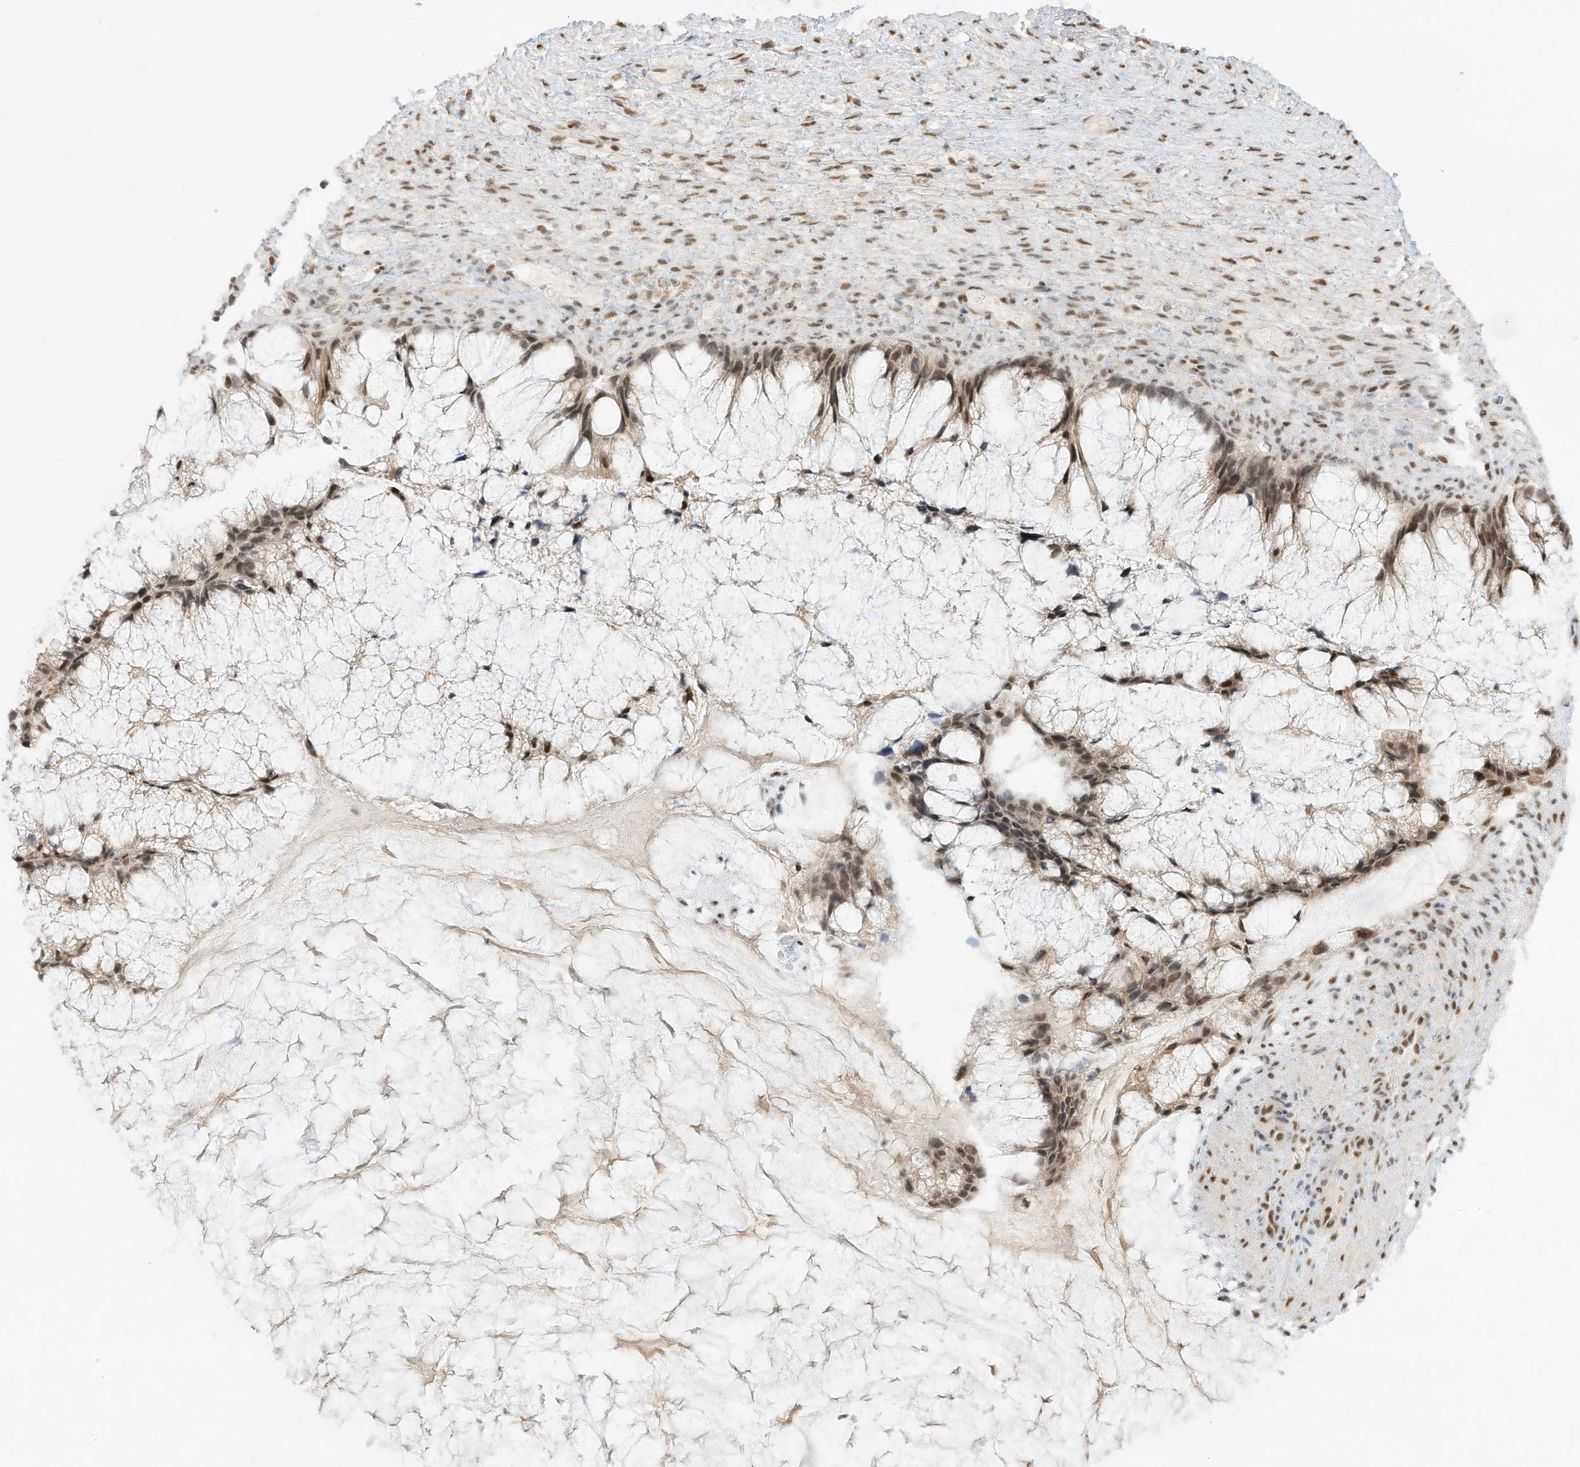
{"staining": {"intensity": "moderate", "quantity": ">75%", "location": "nuclear"}, "tissue": "ovarian cancer", "cell_type": "Tumor cells", "image_type": "cancer", "snomed": [{"axis": "morphology", "description": "Cystadenocarcinoma, mucinous, NOS"}, {"axis": "topography", "description": "Ovary"}], "caption": "Mucinous cystadenocarcinoma (ovarian) stained for a protein displays moderate nuclear positivity in tumor cells. (DAB (3,3'-diaminobenzidine) = brown stain, brightfield microscopy at high magnification).", "gene": "NHSL1", "patient": {"sex": "female", "age": 37}}